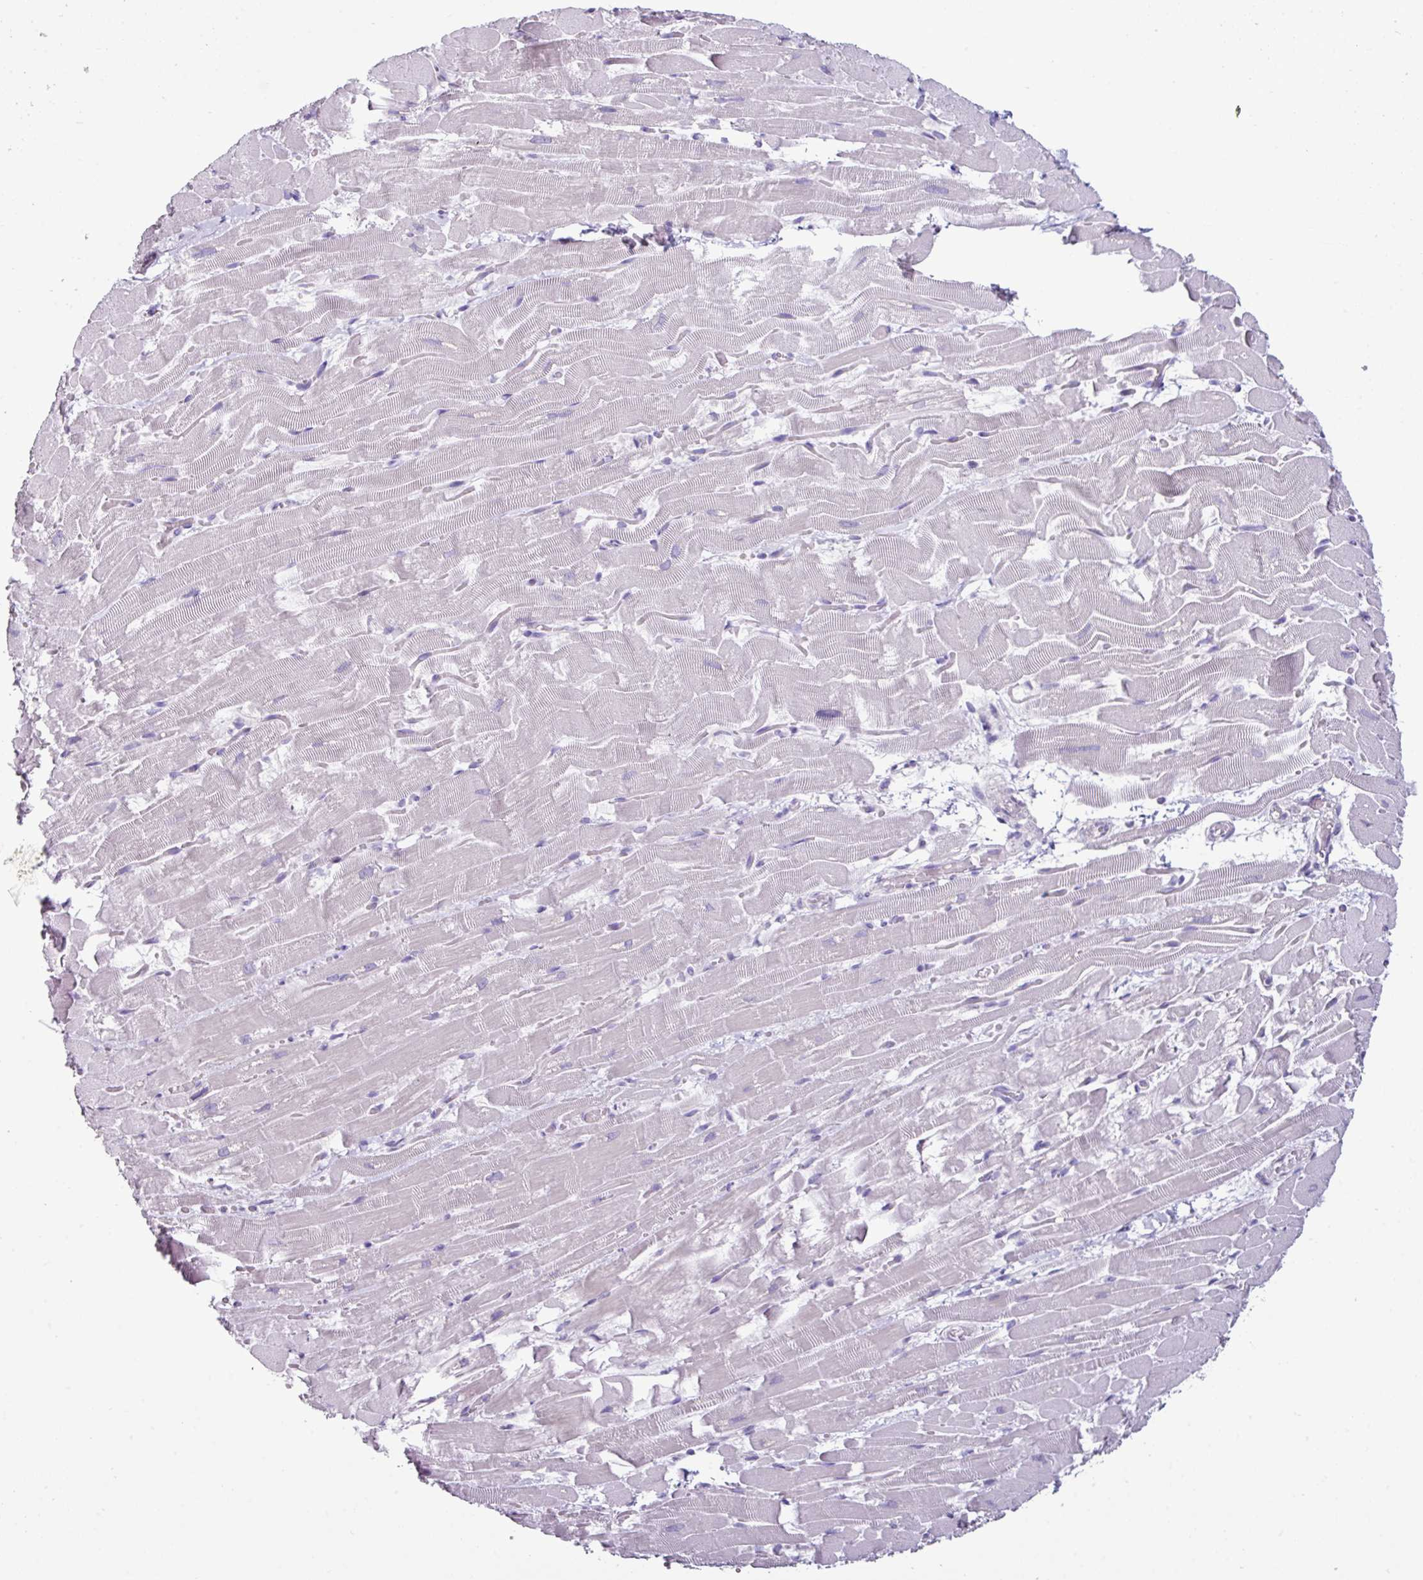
{"staining": {"intensity": "negative", "quantity": "none", "location": "none"}, "tissue": "heart muscle", "cell_type": "Cardiomyocytes", "image_type": "normal", "snomed": [{"axis": "morphology", "description": "Normal tissue, NOS"}, {"axis": "topography", "description": "Heart"}], "caption": "DAB (3,3'-diaminobenzidine) immunohistochemical staining of benign human heart muscle reveals no significant staining in cardiomyocytes. The staining is performed using DAB (3,3'-diaminobenzidine) brown chromogen with nuclei counter-stained in using hematoxylin.", "gene": "GLP2R", "patient": {"sex": "male", "age": 37}}